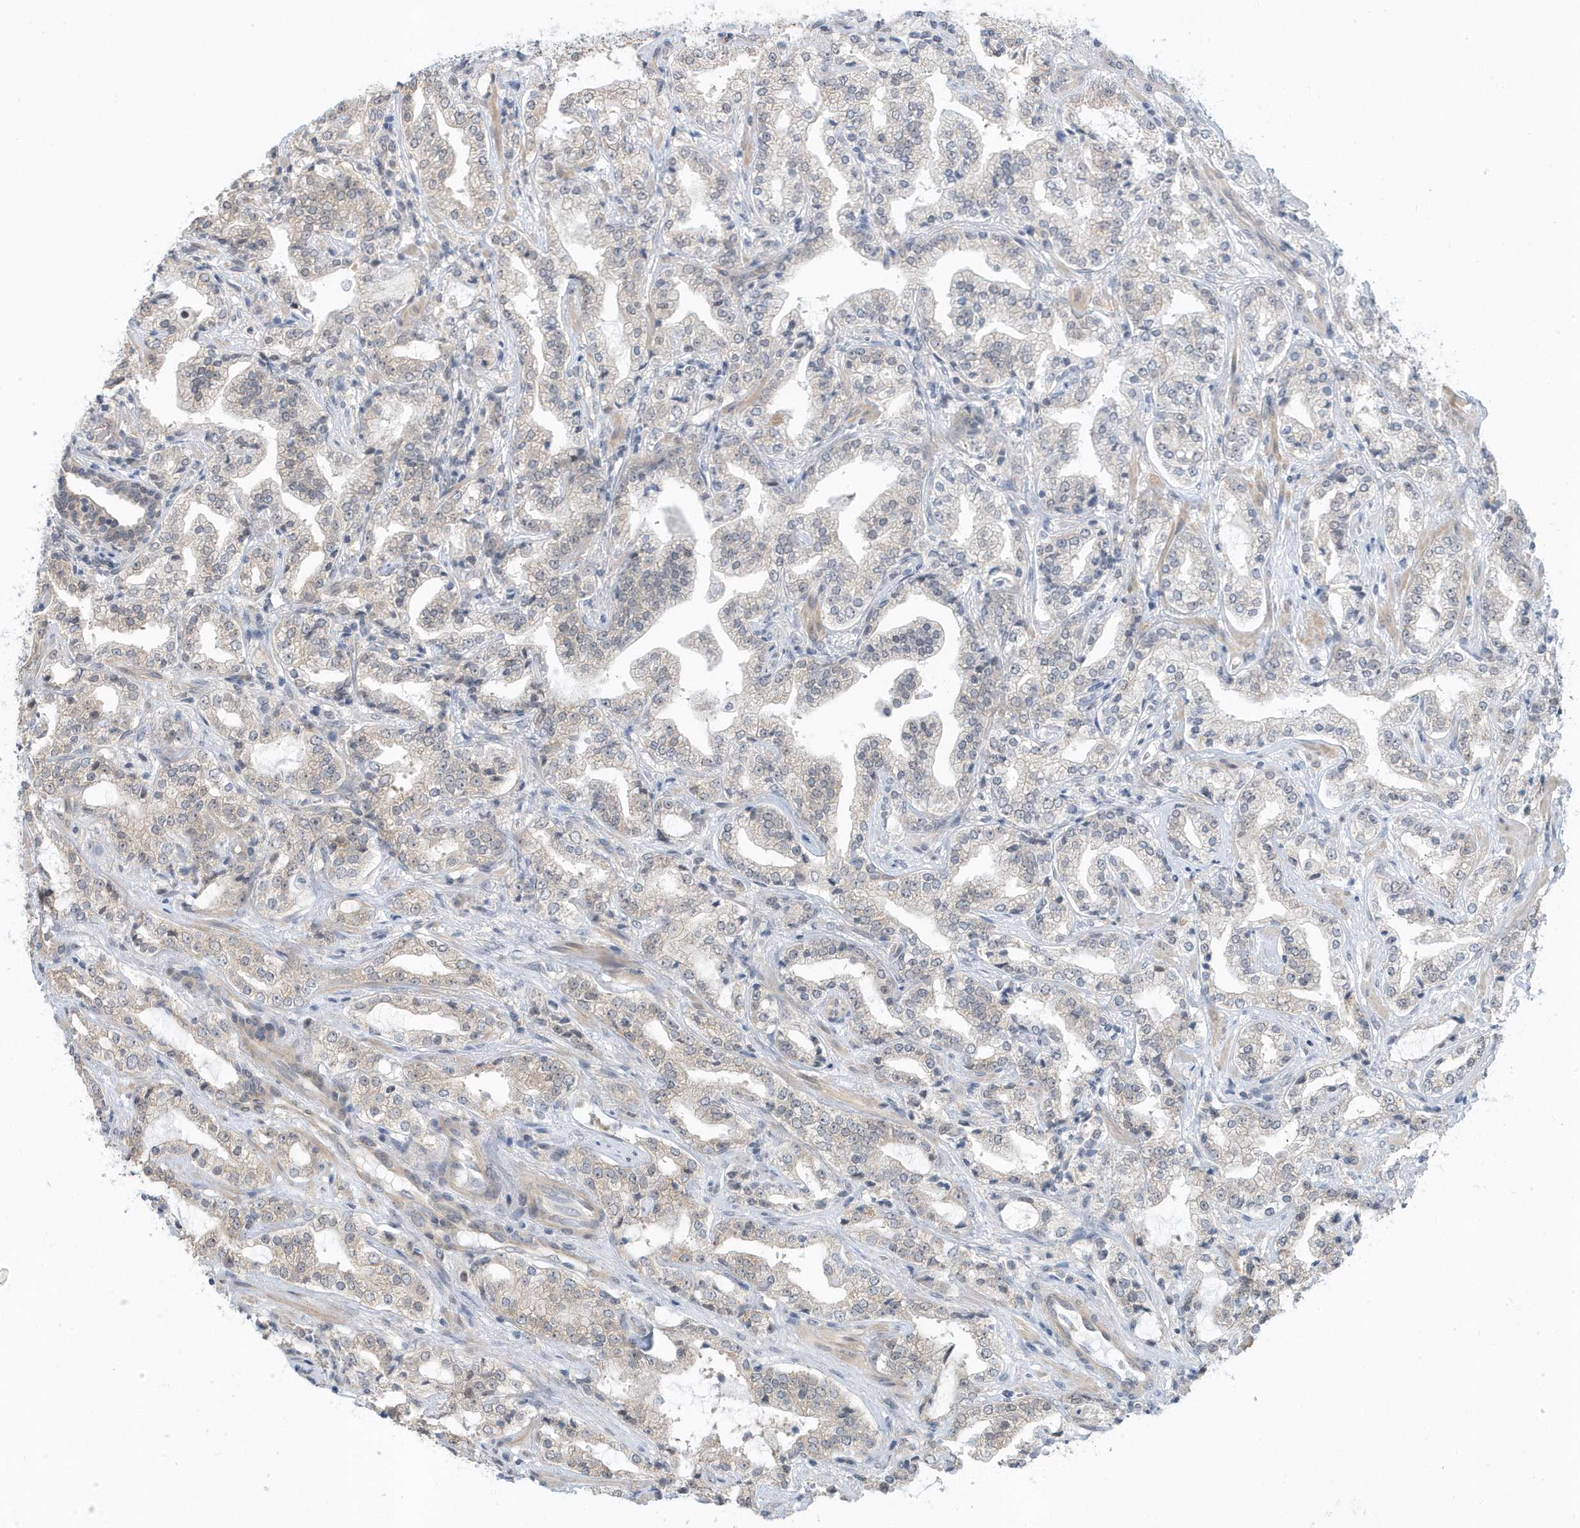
{"staining": {"intensity": "negative", "quantity": "none", "location": "none"}, "tissue": "prostate cancer", "cell_type": "Tumor cells", "image_type": "cancer", "snomed": [{"axis": "morphology", "description": "Adenocarcinoma, High grade"}, {"axis": "topography", "description": "Prostate"}], "caption": "A high-resolution micrograph shows immunohistochemistry (IHC) staining of prostate cancer (adenocarcinoma (high-grade)), which reveals no significant expression in tumor cells. (Stains: DAB (3,3'-diaminobenzidine) immunohistochemistry (IHC) with hematoxylin counter stain, Microscopy: brightfield microscopy at high magnification).", "gene": "USP53", "patient": {"sex": "male", "age": 64}}